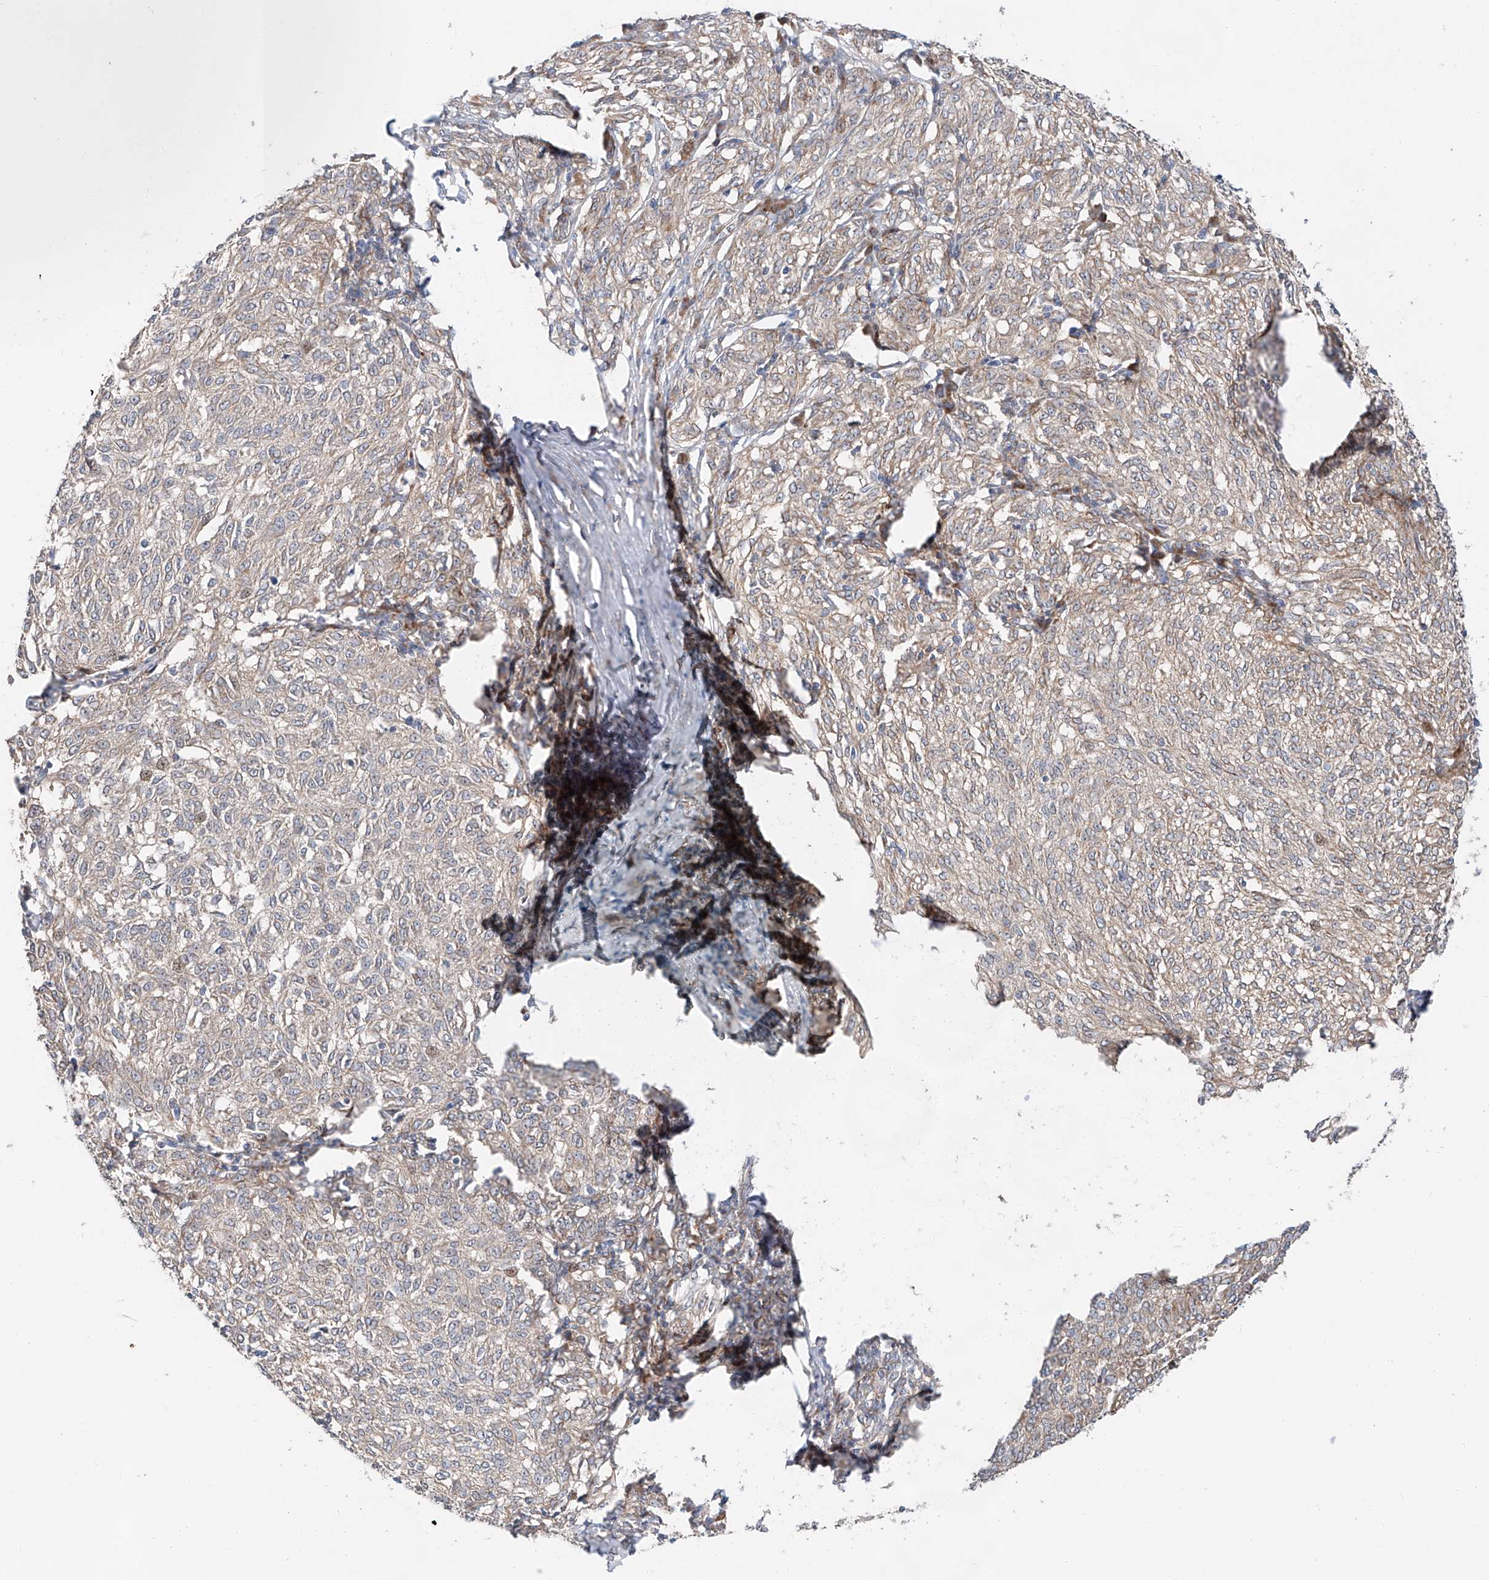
{"staining": {"intensity": "negative", "quantity": "none", "location": "none"}, "tissue": "melanoma", "cell_type": "Tumor cells", "image_type": "cancer", "snomed": [{"axis": "morphology", "description": "Malignant melanoma, NOS"}, {"axis": "topography", "description": "Skin"}], "caption": "Photomicrograph shows no protein positivity in tumor cells of melanoma tissue.", "gene": "USF3", "patient": {"sex": "female", "age": 72}}